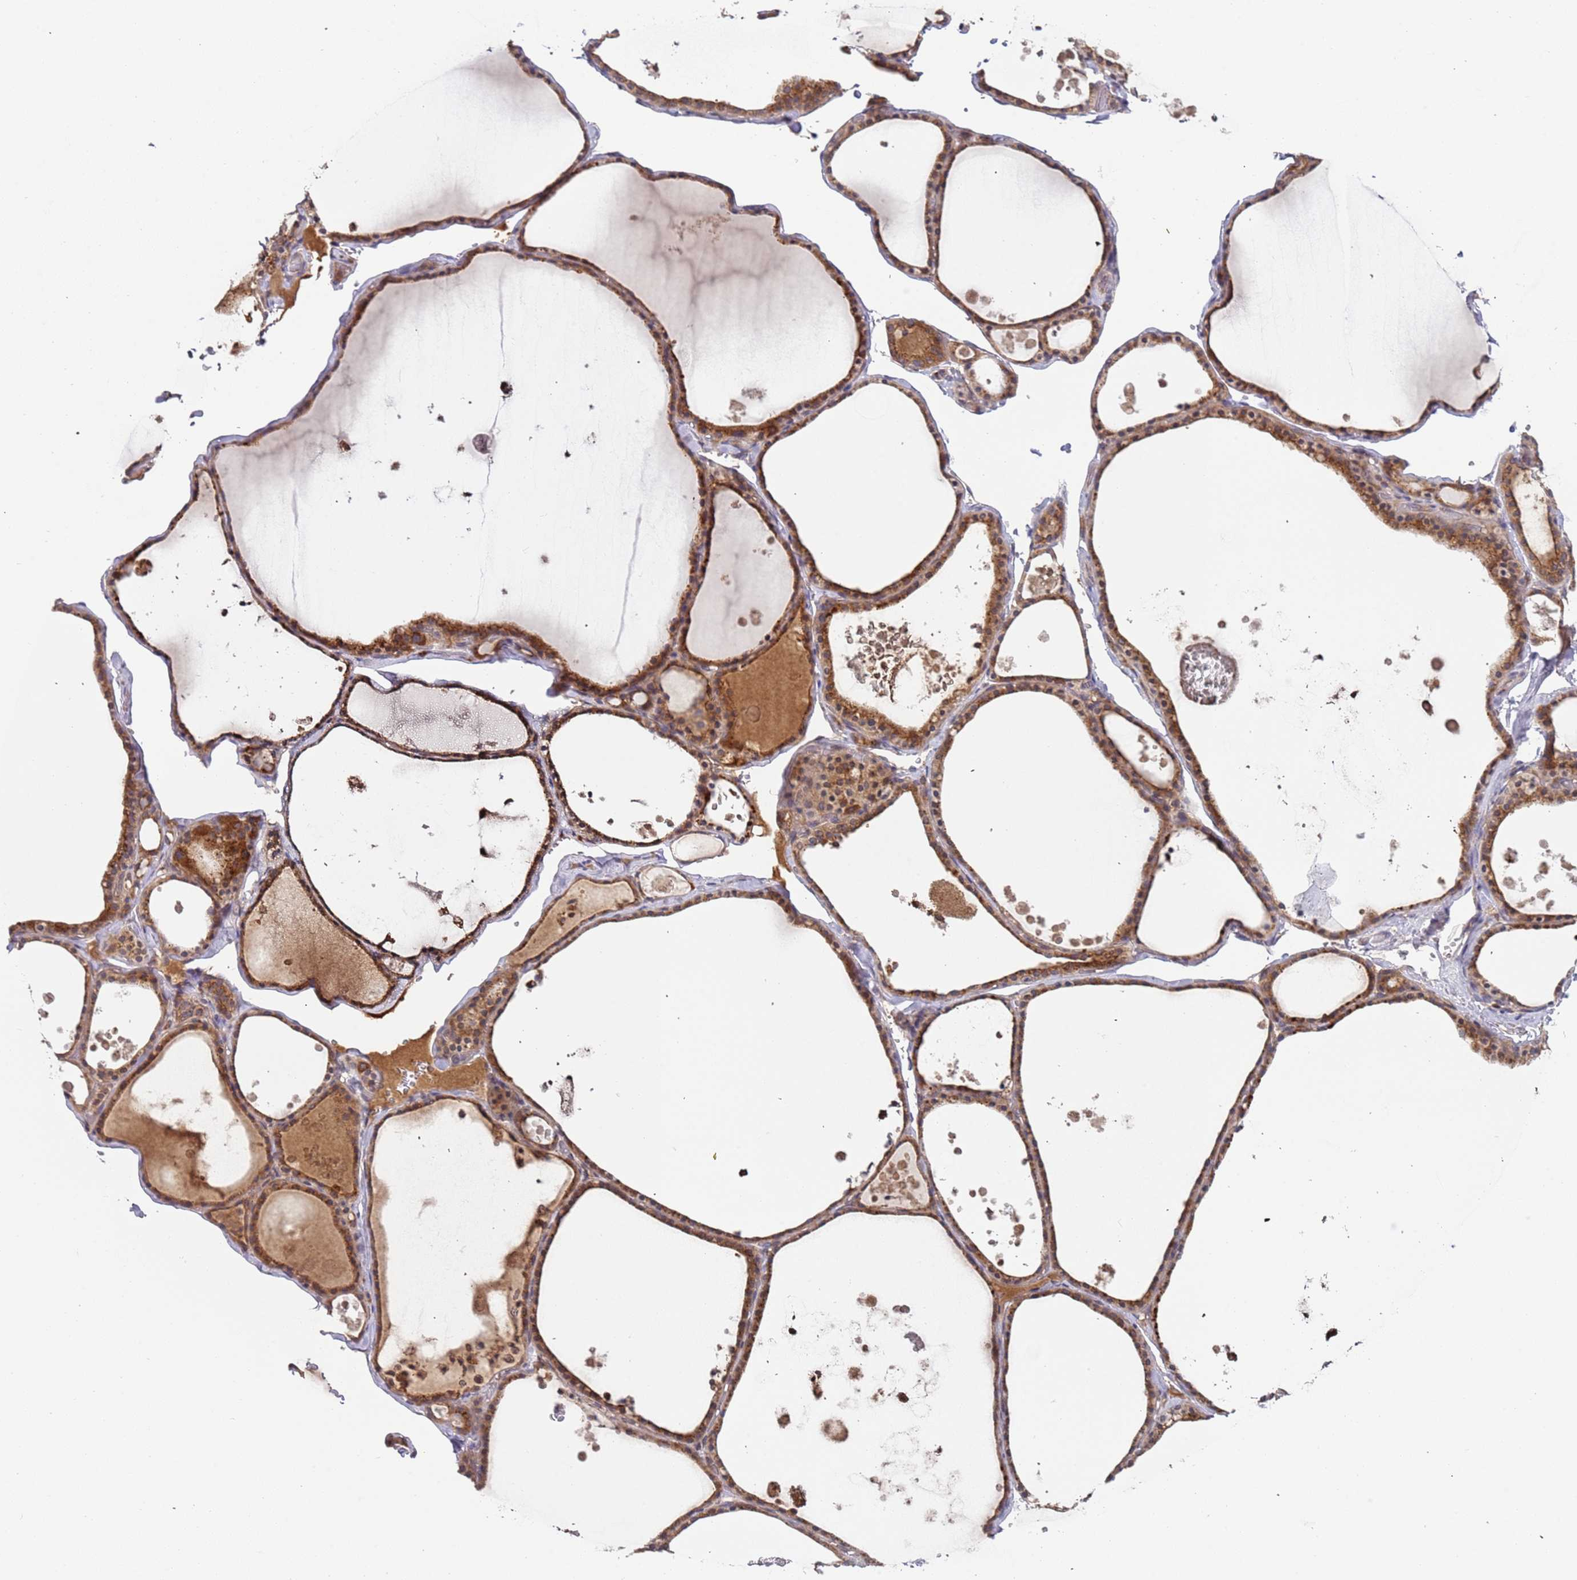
{"staining": {"intensity": "moderate", "quantity": ">75%", "location": "cytoplasmic/membranous"}, "tissue": "thyroid gland", "cell_type": "Glandular cells", "image_type": "normal", "snomed": [{"axis": "morphology", "description": "Normal tissue, NOS"}, {"axis": "topography", "description": "Thyroid gland"}], "caption": "A brown stain labels moderate cytoplasmic/membranous staining of a protein in glandular cells of unremarkable thyroid gland.", "gene": "OR5A2", "patient": {"sex": "male", "age": 56}}